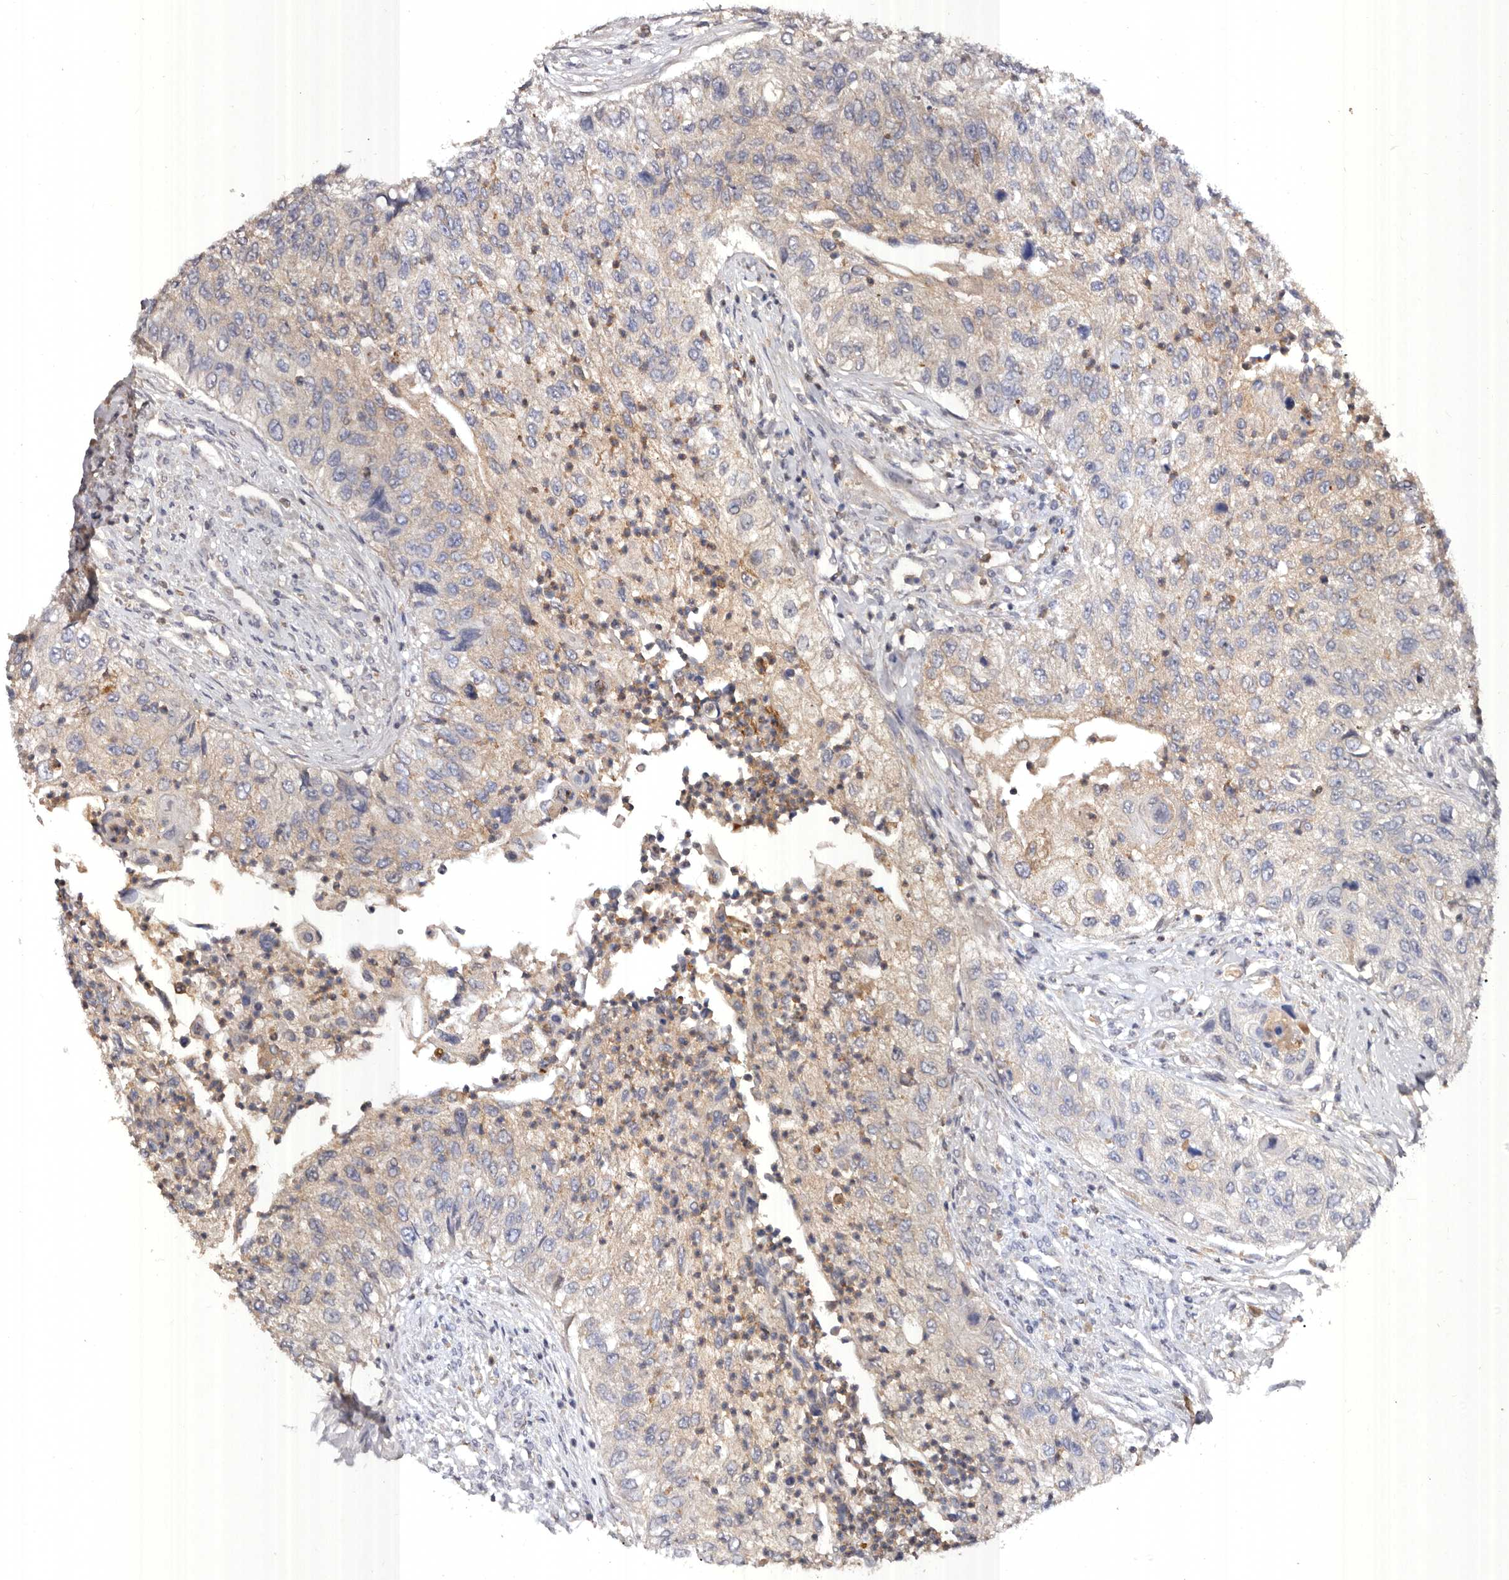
{"staining": {"intensity": "weak", "quantity": "<25%", "location": "cytoplasmic/membranous"}, "tissue": "urothelial cancer", "cell_type": "Tumor cells", "image_type": "cancer", "snomed": [{"axis": "morphology", "description": "Urothelial carcinoma, High grade"}, {"axis": "topography", "description": "Urinary bladder"}], "caption": "Human high-grade urothelial carcinoma stained for a protein using immunohistochemistry exhibits no staining in tumor cells.", "gene": "EDEM1", "patient": {"sex": "female", "age": 60}}